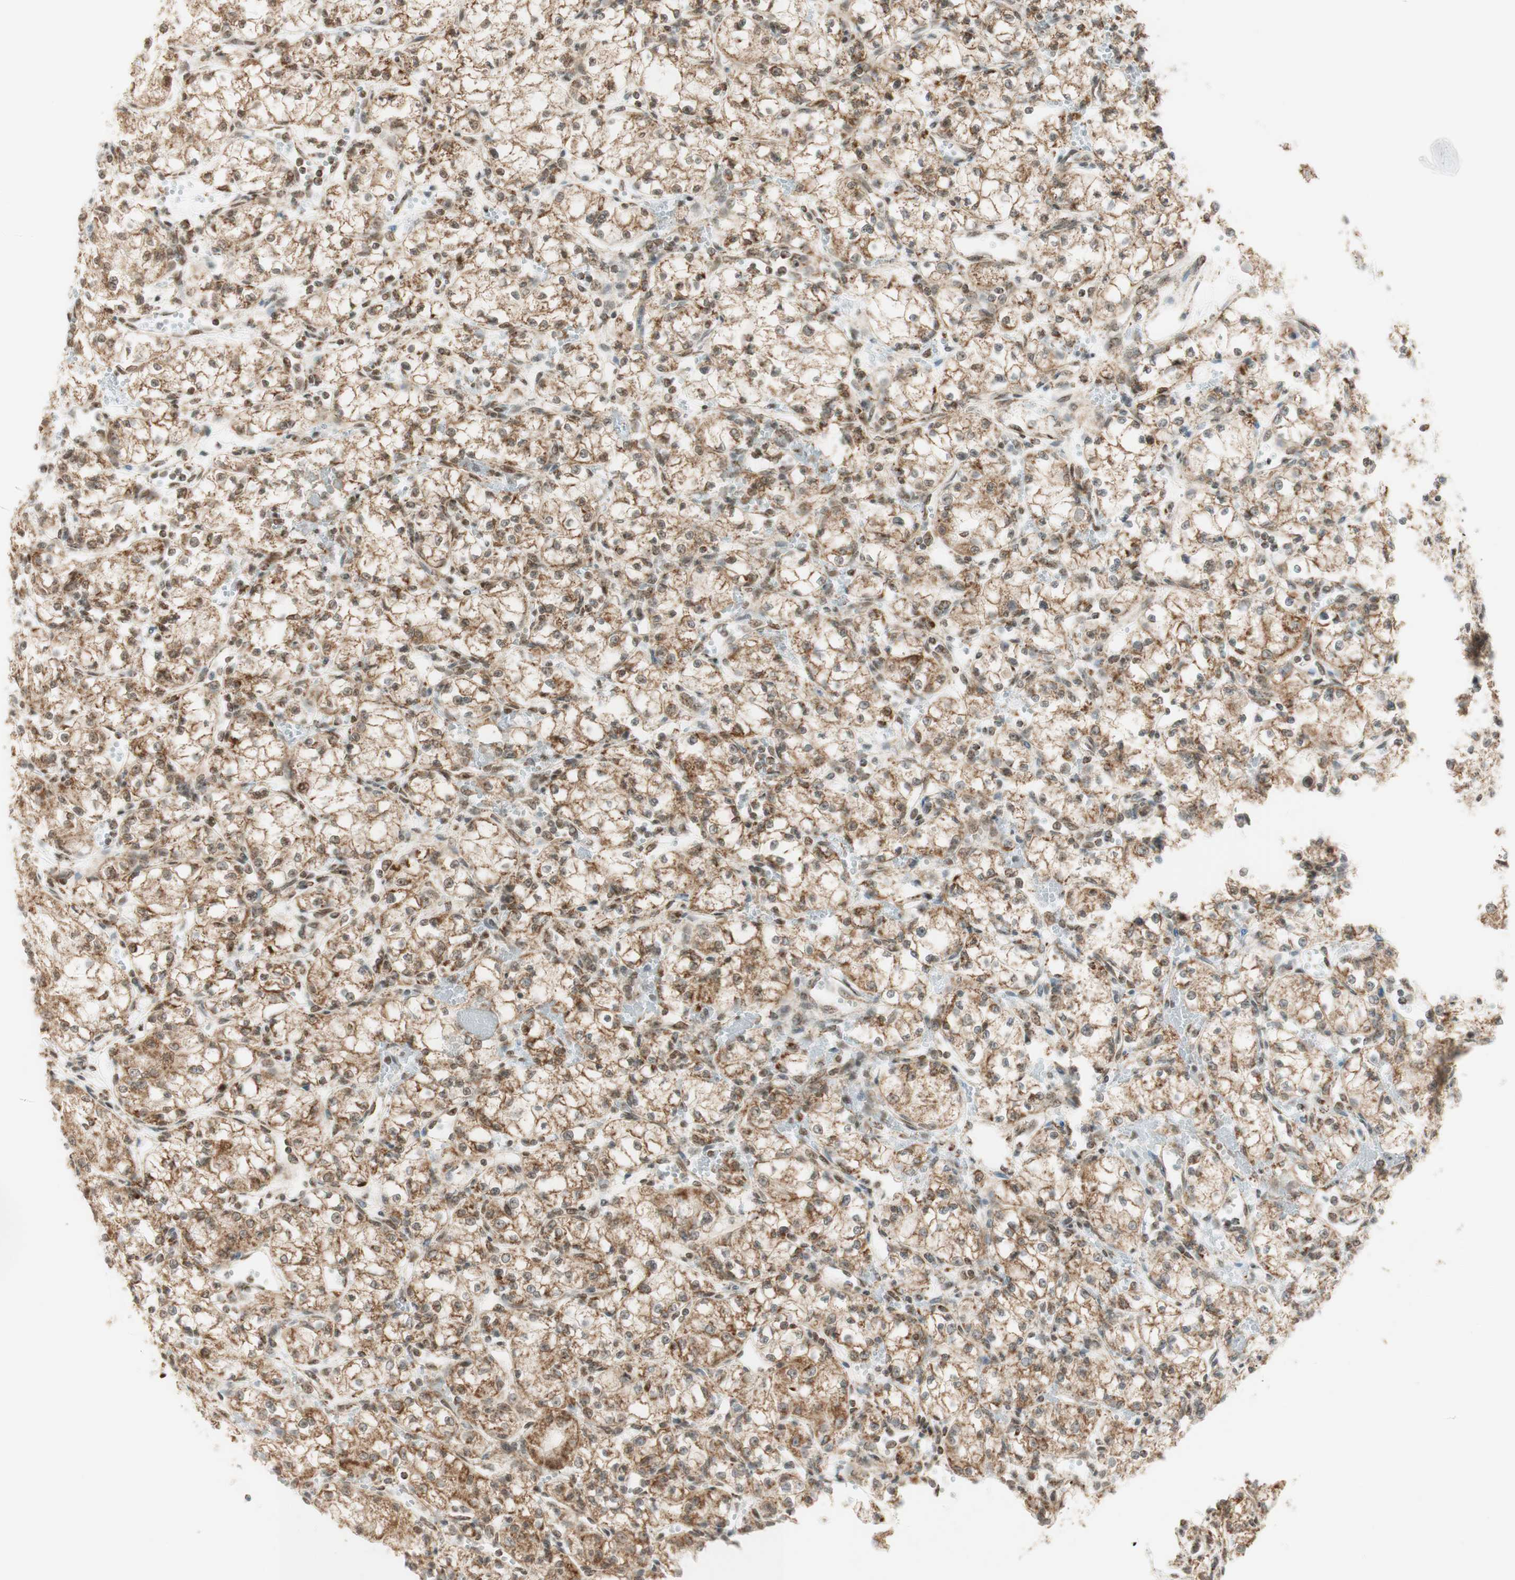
{"staining": {"intensity": "moderate", "quantity": ">75%", "location": "cytoplasmic/membranous,nuclear"}, "tissue": "renal cancer", "cell_type": "Tumor cells", "image_type": "cancer", "snomed": [{"axis": "morphology", "description": "Normal tissue, NOS"}, {"axis": "morphology", "description": "Adenocarcinoma, NOS"}, {"axis": "topography", "description": "Kidney"}], "caption": "There is medium levels of moderate cytoplasmic/membranous and nuclear staining in tumor cells of adenocarcinoma (renal), as demonstrated by immunohistochemical staining (brown color).", "gene": "ZNF782", "patient": {"sex": "male", "age": 59}}